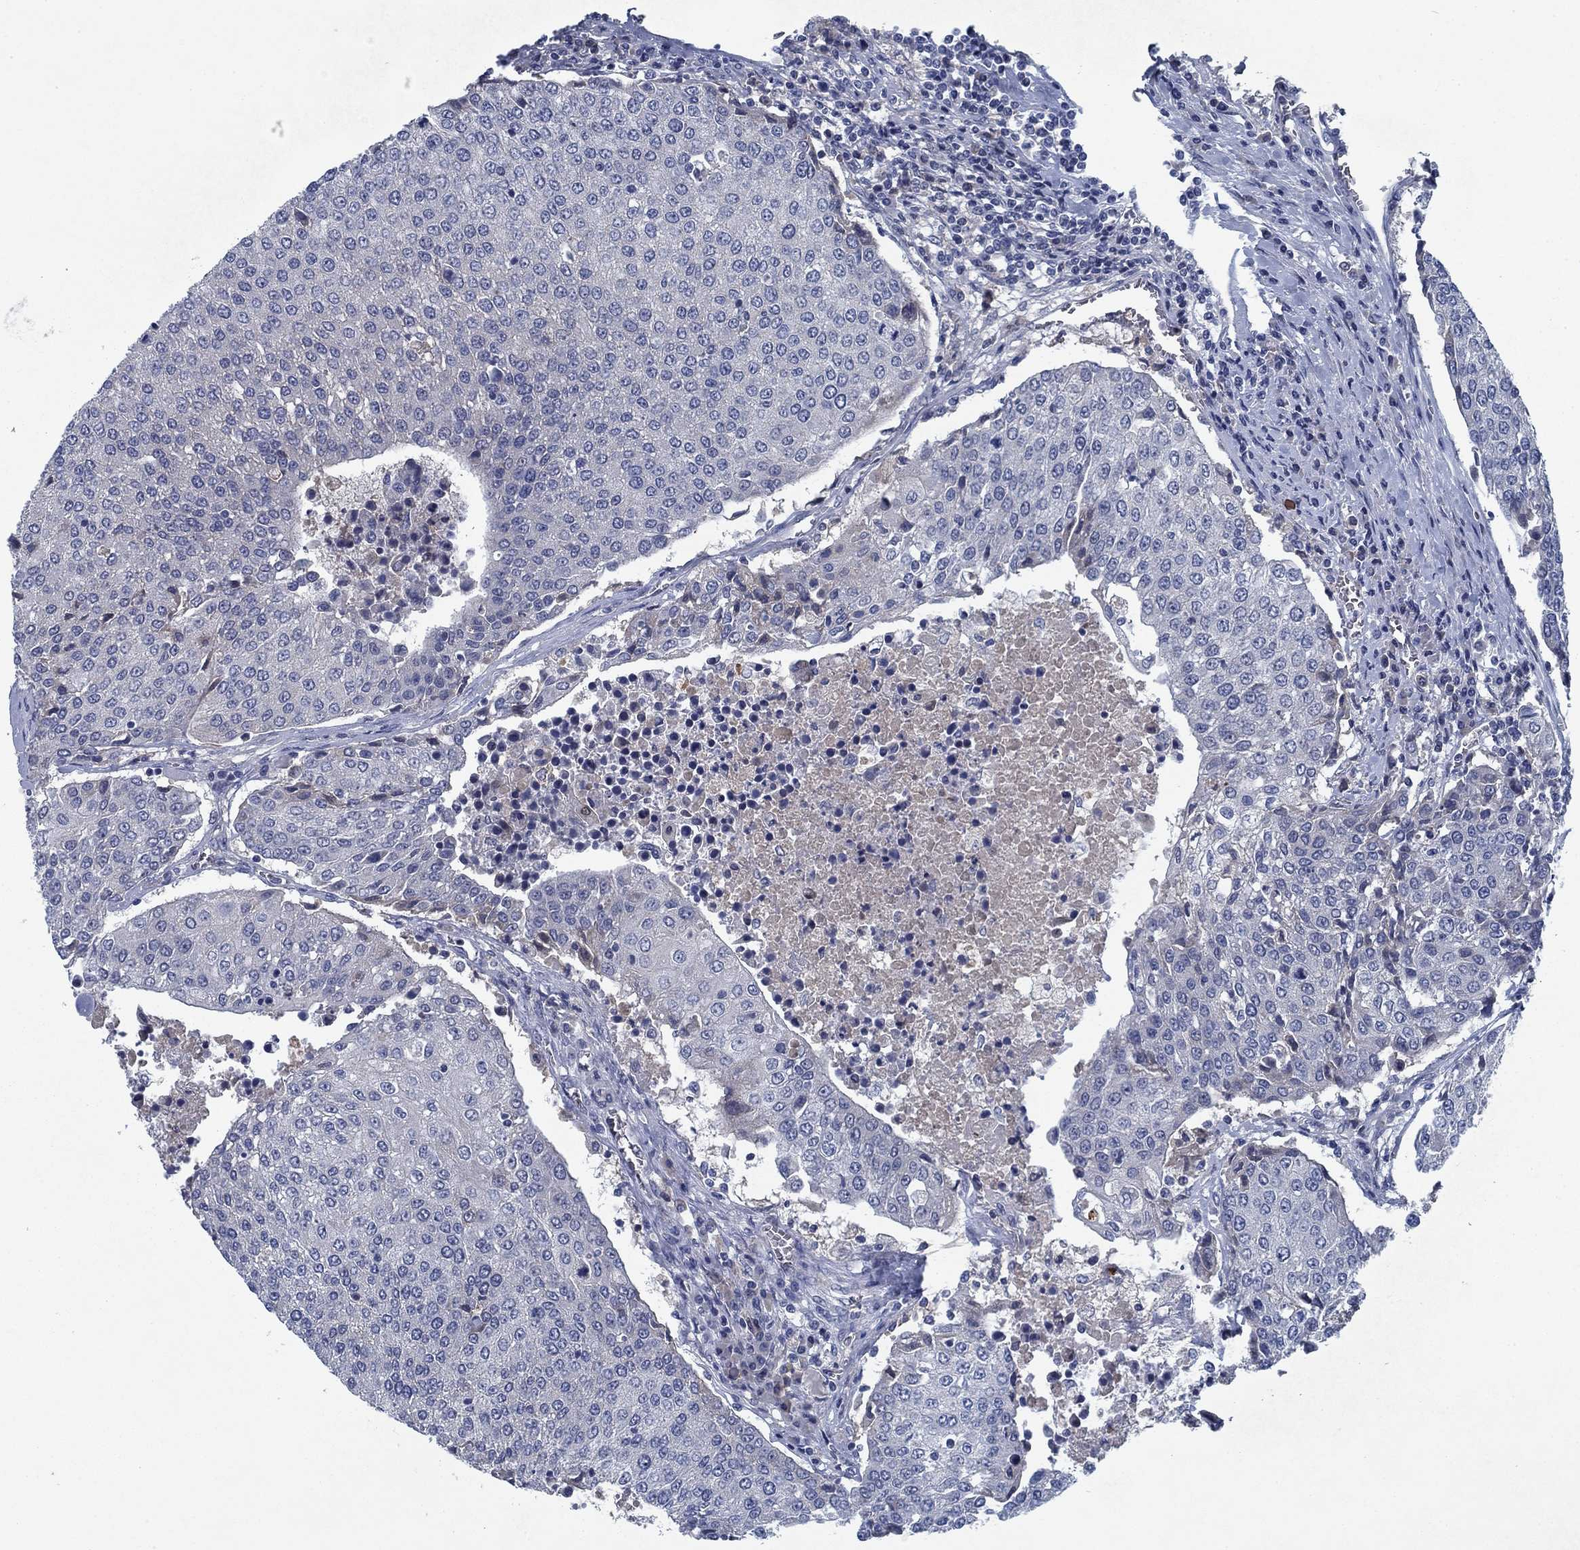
{"staining": {"intensity": "negative", "quantity": "none", "location": "none"}, "tissue": "urothelial cancer", "cell_type": "Tumor cells", "image_type": "cancer", "snomed": [{"axis": "morphology", "description": "Urothelial carcinoma, High grade"}, {"axis": "topography", "description": "Urinary bladder"}], "caption": "A histopathology image of human high-grade urothelial carcinoma is negative for staining in tumor cells.", "gene": "PNMA8A", "patient": {"sex": "female", "age": 85}}